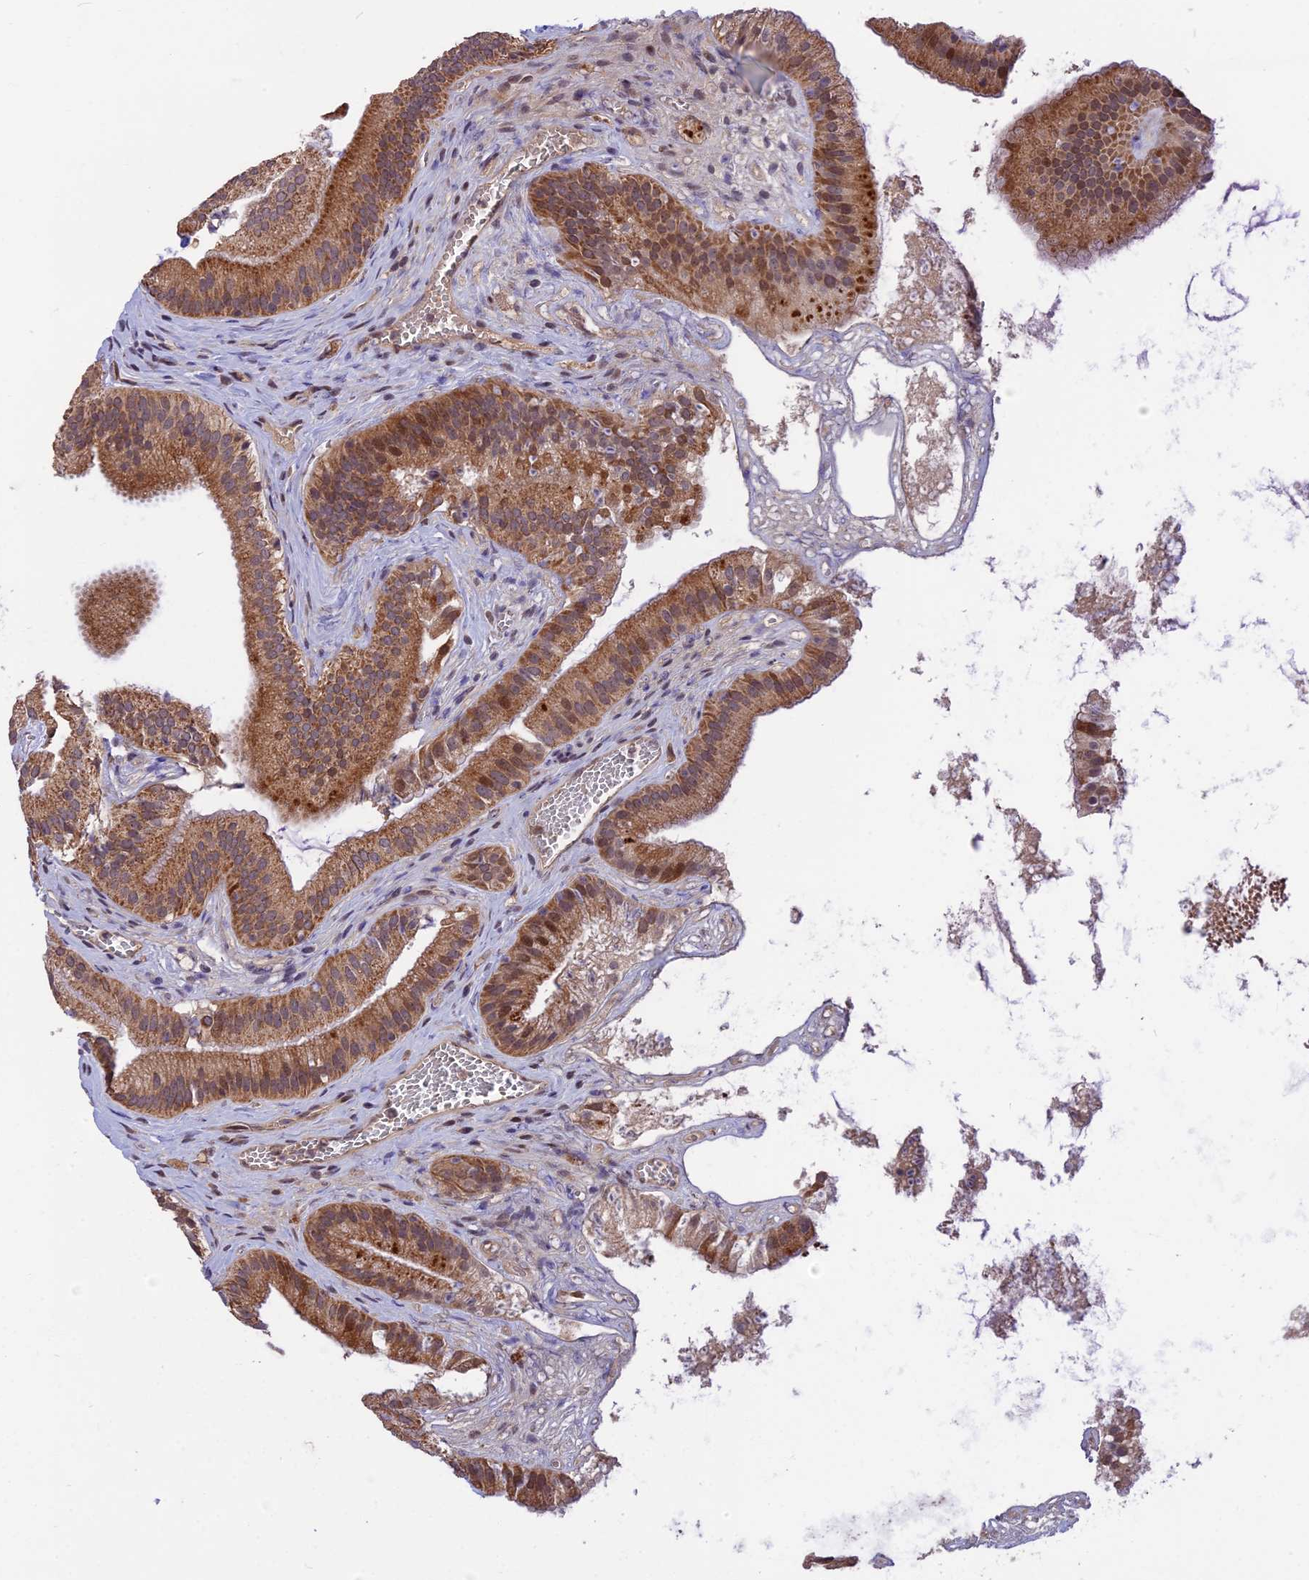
{"staining": {"intensity": "moderate", "quantity": ">75%", "location": "cytoplasmic/membranous,nuclear"}, "tissue": "gallbladder", "cell_type": "Glandular cells", "image_type": "normal", "snomed": [{"axis": "morphology", "description": "Normal tissue, NOS"}, {"axis": "topography", "description": "Gallbladder"}], "caption": "A high-resolution image shows IHC staining of normal gallbladder, which exhibits moderate cytoplasmic/membranous,nuclear expression in about >75% of glandular cells.", "gene": "RERGL", "patient": {"sex": "female", "age": 54}}